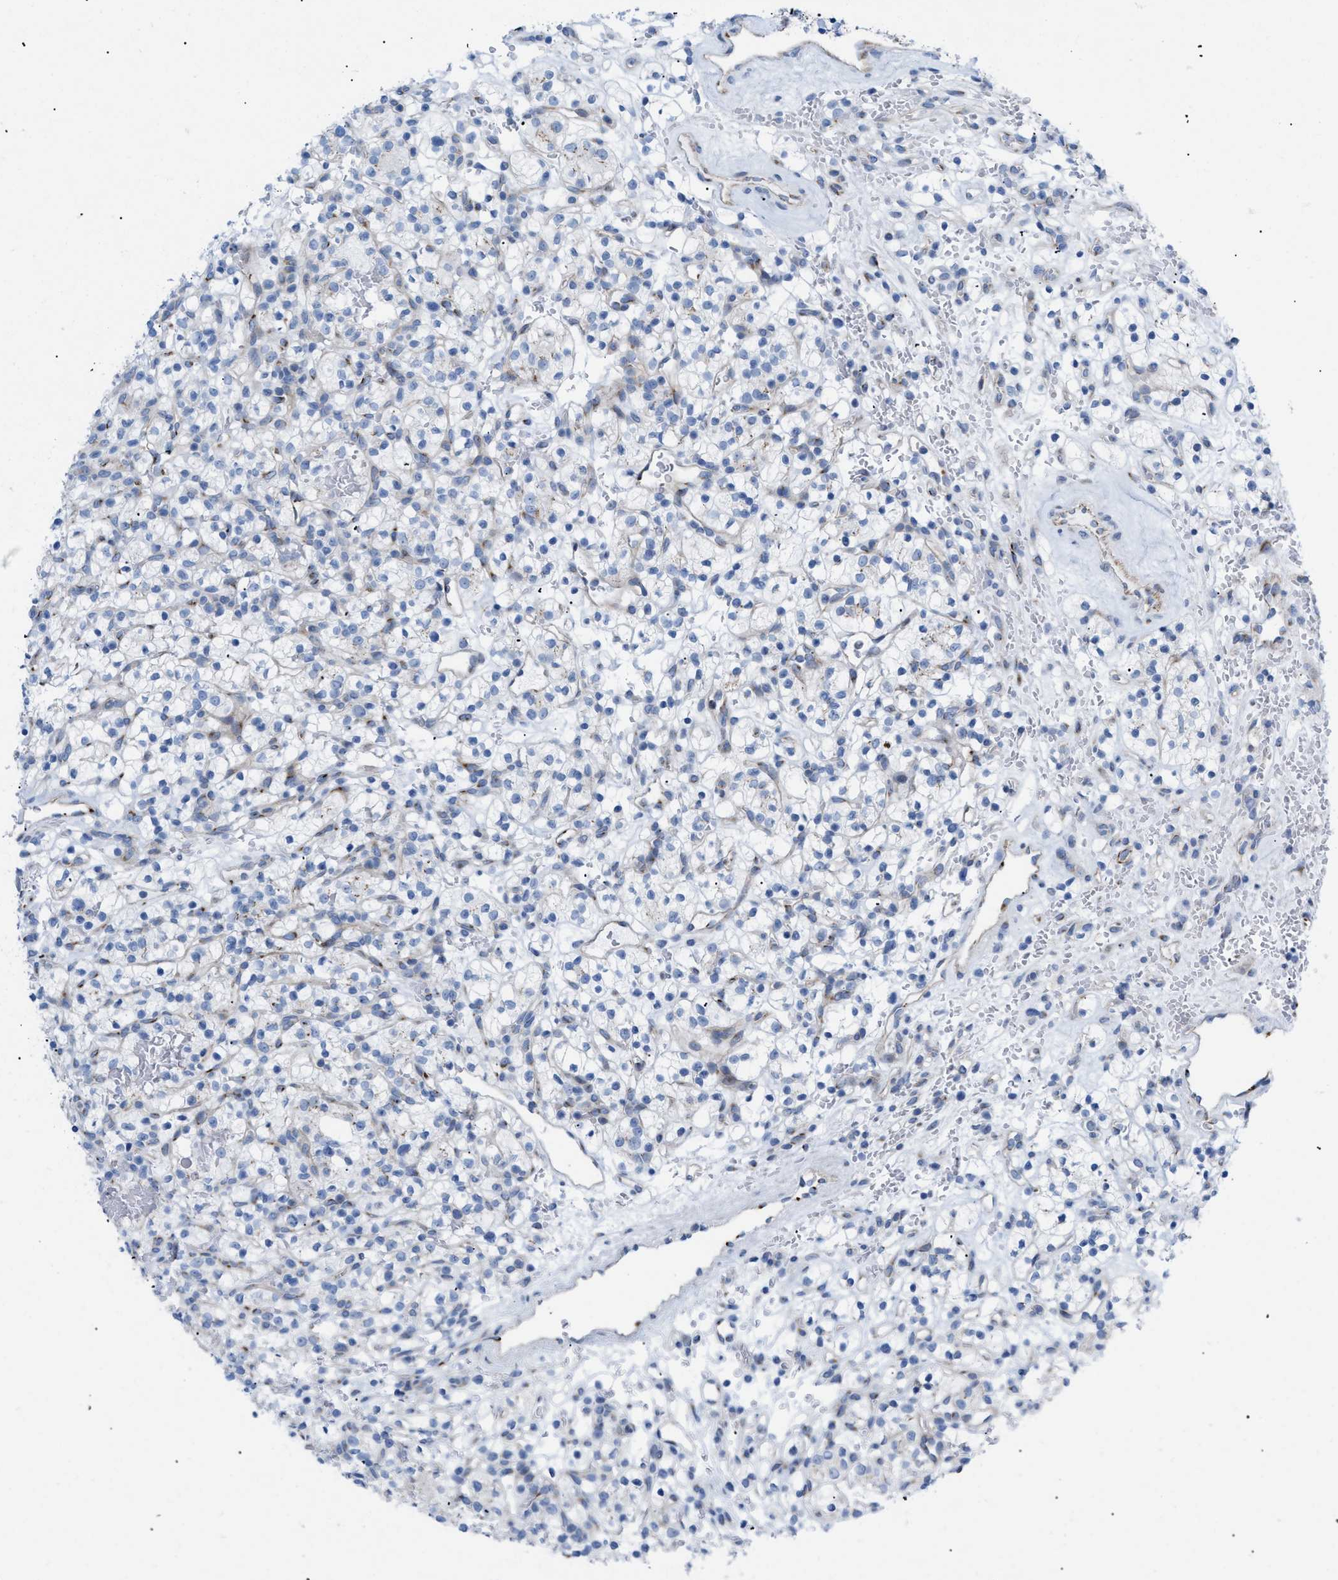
{"staining": {"intensity": "moderate", "quantity": "25%-75%", "location": "cytoplasmic/membranous"}, "tissue": "renal cancer", "cell_type": "Tumor cells", "image_type": "cancer", "snomed": [{"axis": "morphology", "description": "Adenocarcinoma, NOS"}, {"axis": "topography", "description": "Kidney"}], "caption": "The histopathology image reveals staining of renal cancer (adenocarcinoma), revealing moderate cytoplasmic/membranous protein staining (brown color) within tumor cells.", "gene": "TMEM17", "patient": {"sex": "female", "age": 57}}